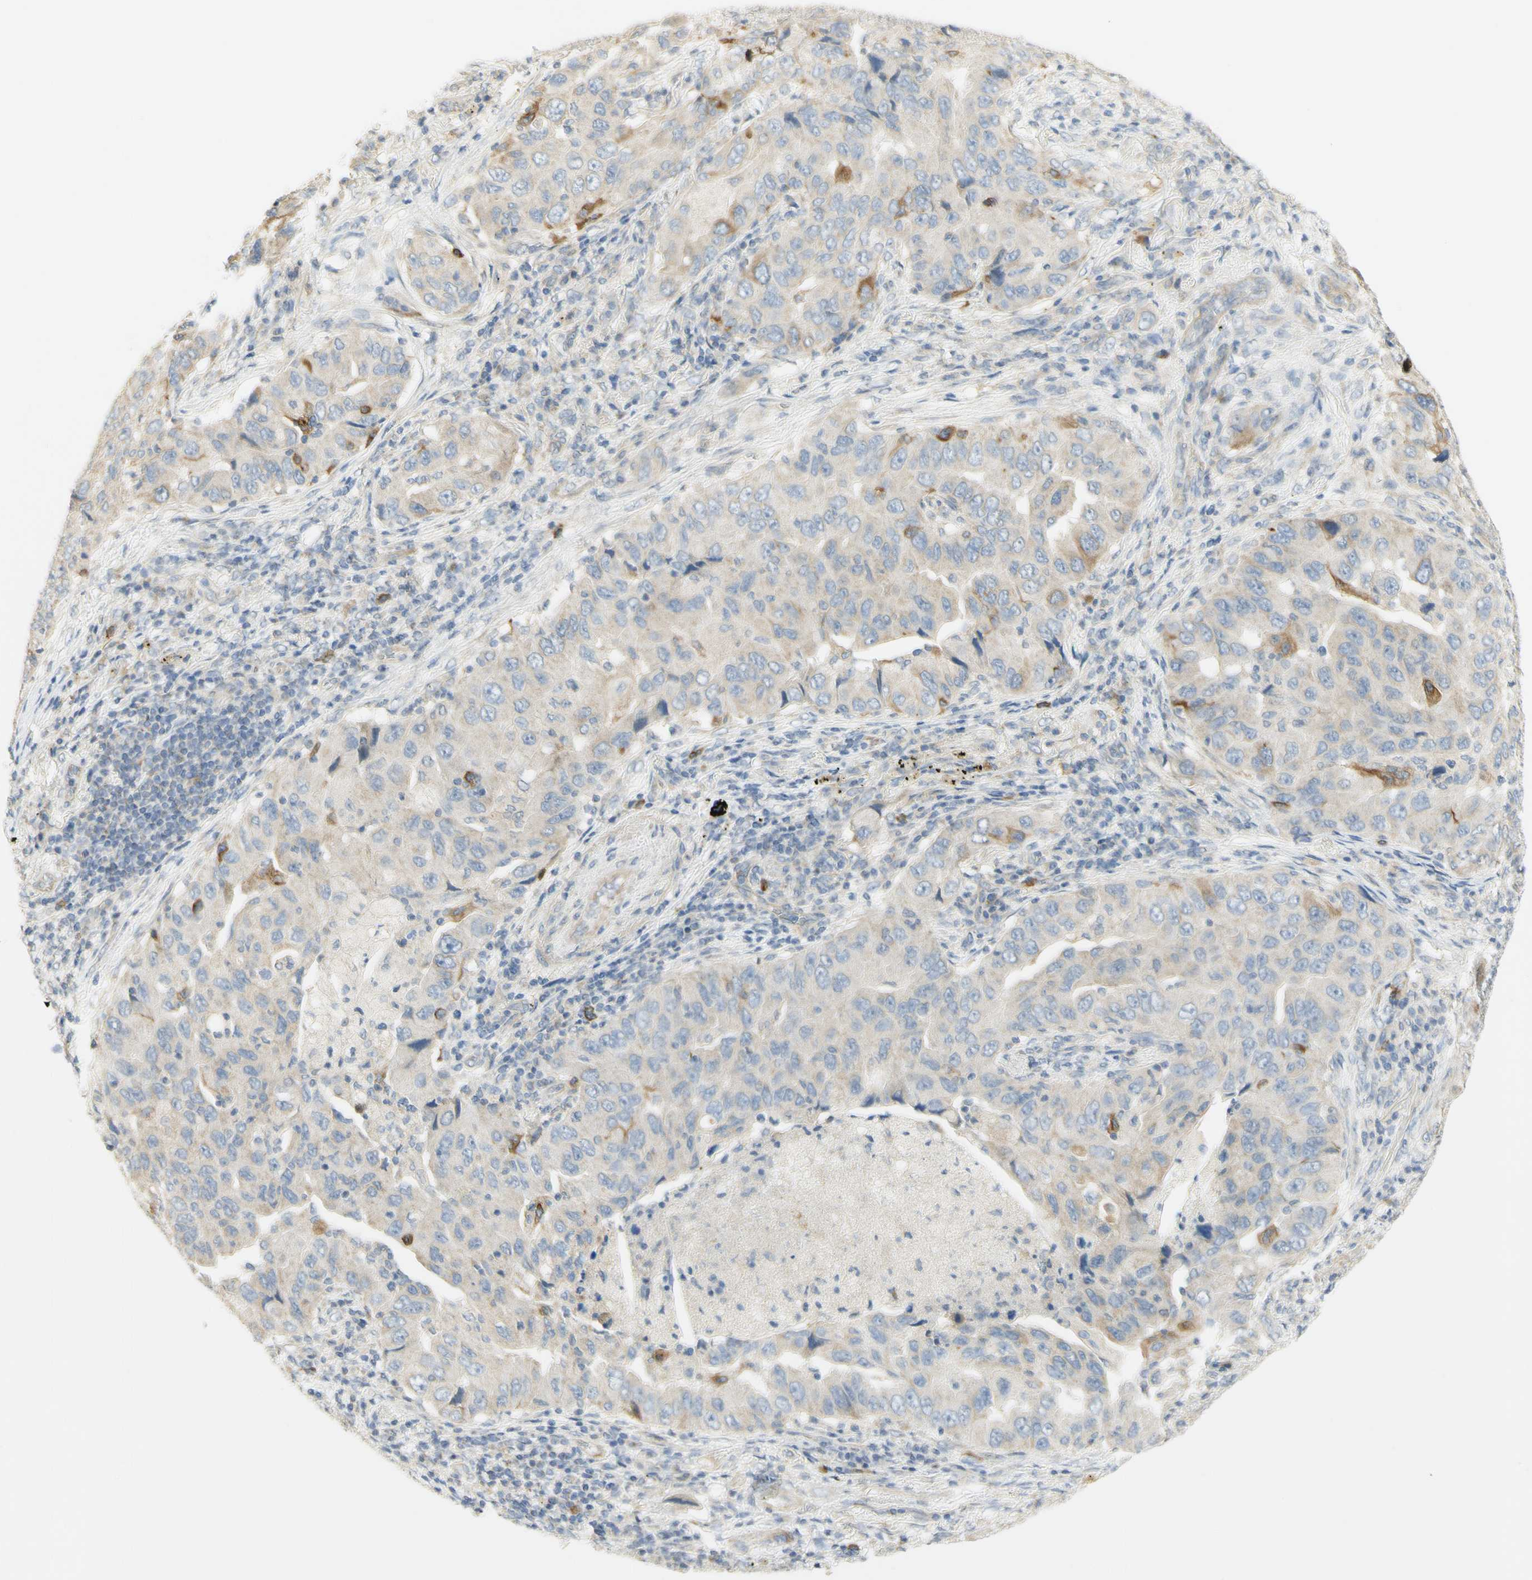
{"staining": {"intensity": "moderate", "quantity": "<25%", "location": "cytoplasmic/membranous"}, "tissue": "lung cancer", "cell_type": "Tumor cells", "image_type": "cancer", "snomed": [{"axis": "morphology", "description": "Adenocarcinoma, NOS"}, {"axis": "topography", "description": "Lung"}], "caption": "Brown immunohistochemical staining in adenocarcinoma (lung) exhibits moderate cytoplasmic/membranous positivity in approximately <25% of tumor cells.", "gene": "KIF11", "patient": {"sex": "female", "age": 65}}